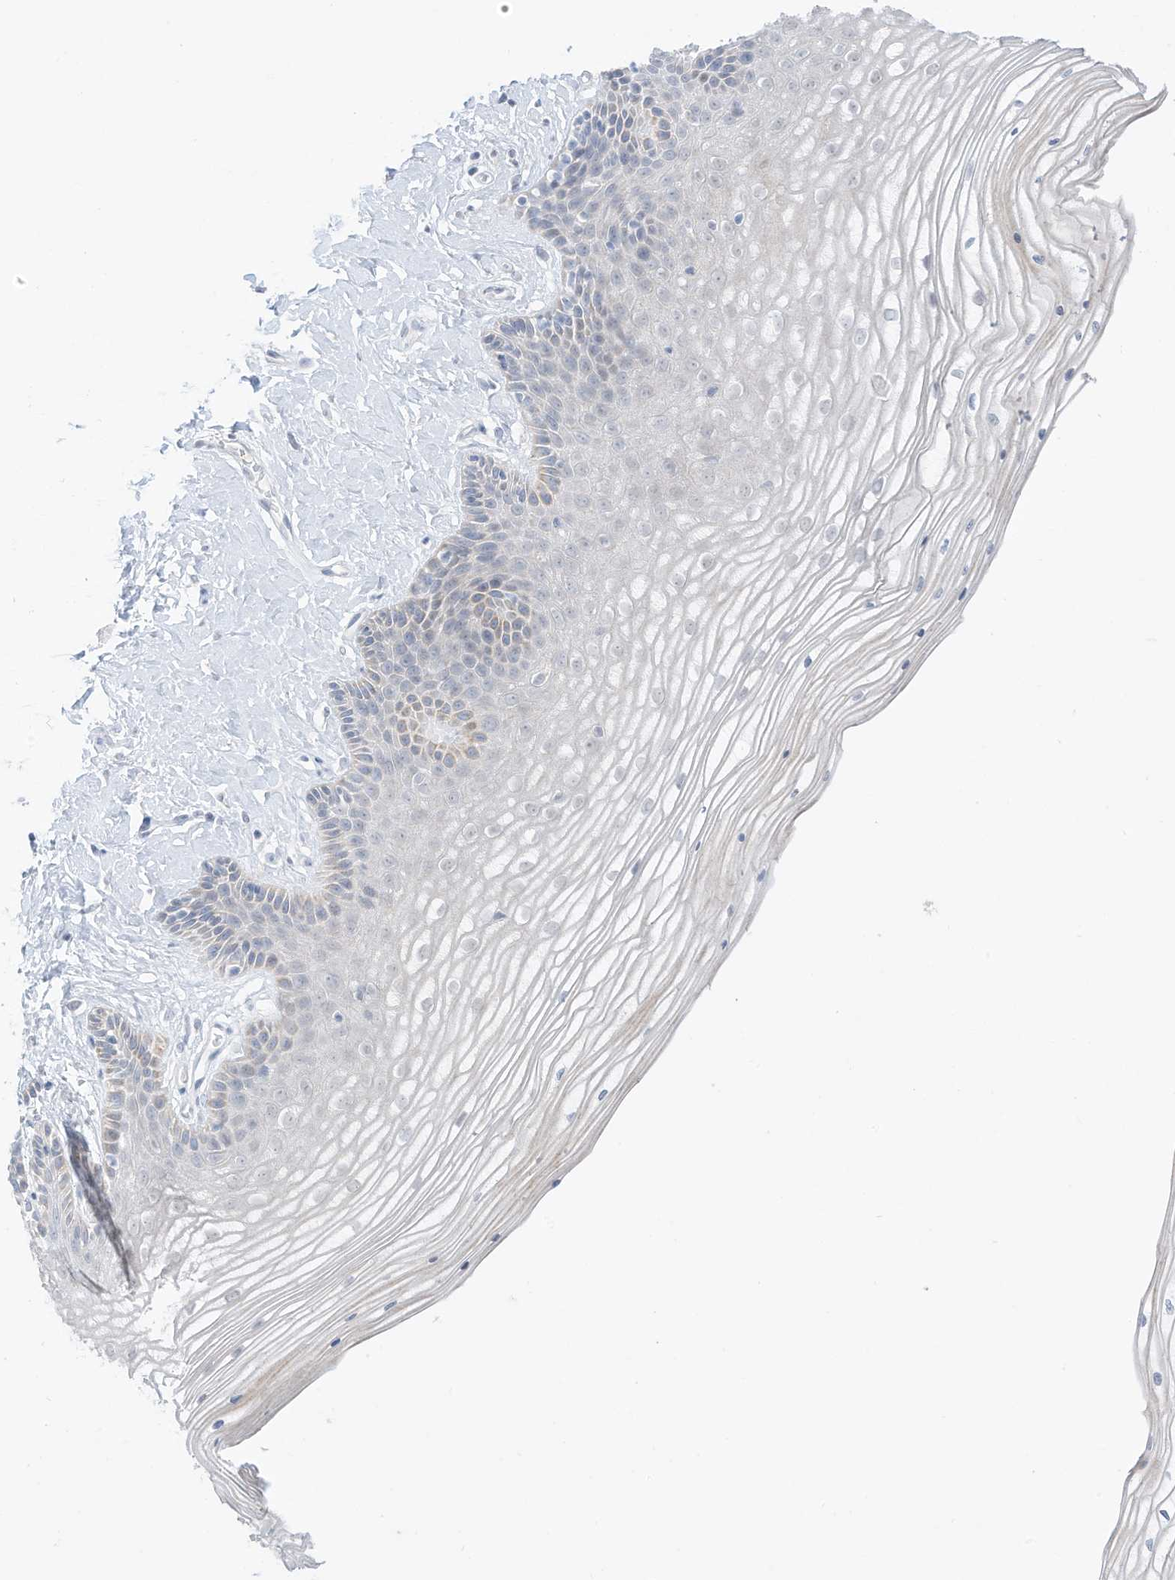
{"staining": {"intensity": "negative", "quantity": "none", "location": "none"}, "tissue": "vagina", "cell_type": "Squamous epithelial cells", "image_type": "normal", "snomed": [{"axis": "morphology", "description": "Normal tissue, NOS"}, {"axis": "topography", "description": "Vagina"}, {"axis": "topography", "description": "Cervix"}], "caption": "IHC micrograph of benign human vagina stained for a protein (brown), which shows no positivity in squamous epithelial cells. (DAB (3,3'-diaminobenzidine) IHC visualized using brightfield microscopy, high magnification).", "gene": "OGT", "patient": {"sex": "female", "age": 40}}